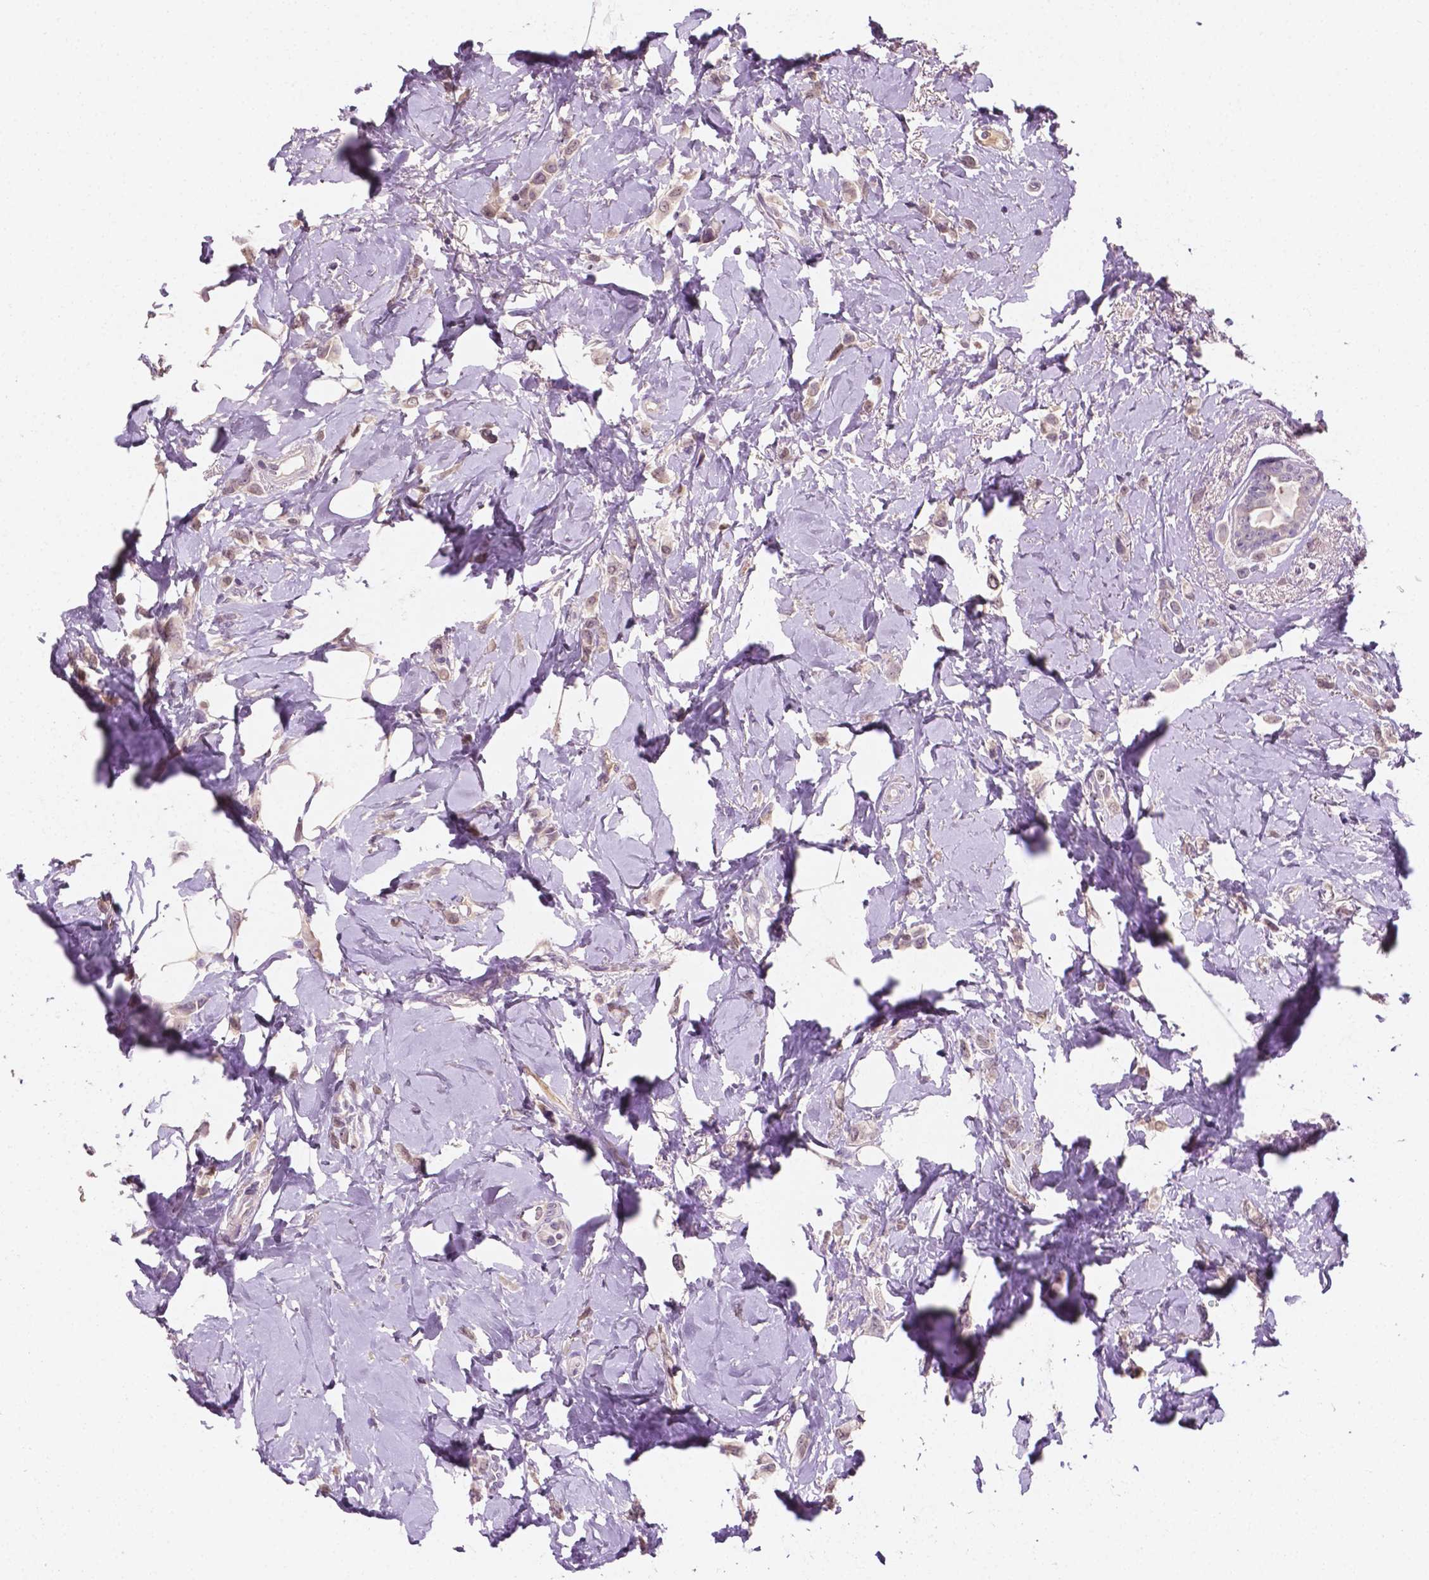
{"staining": {"intensity": "weak", "quantity": ">75%", "location": "cytoplasmic/membranous"}, "tissue": "breast cancer", "cell_type": "Tumor cells", "image_type": "cancer", "snomed": [{"axis": "morphology", "description": "Lobular carcinoma"}, {"axis": "topography", "description": "Breast"}], "caption": "The image demonstrates staining of breast cancer (lobular carcinoma), revealing weak cytoplasmic/membranous protein positivity (brown color) within tumor cells.", "gene": "MROH6", "patient": {"sex": "female", "age": 66}}